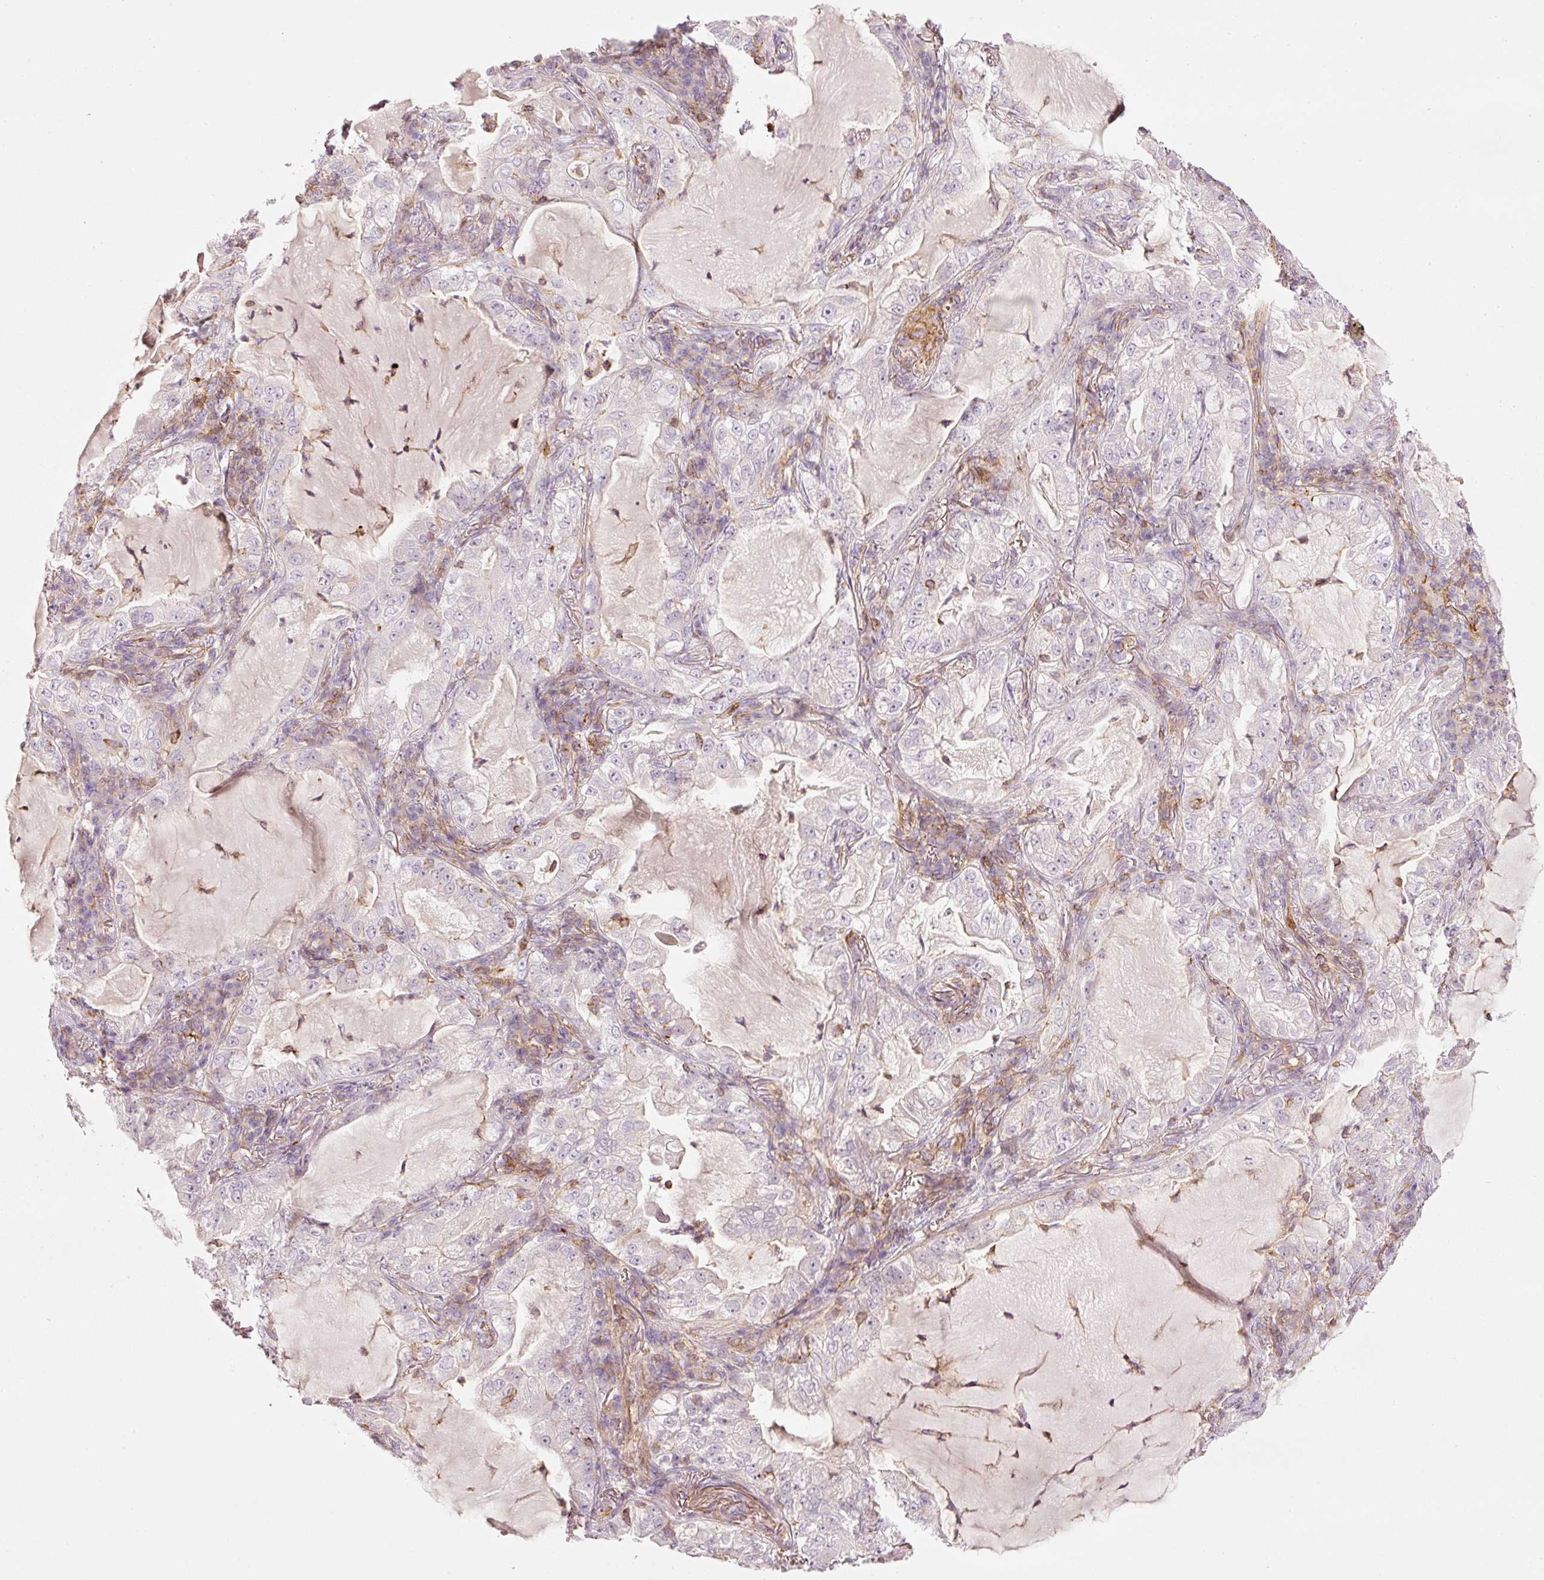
{"staining": {"intensity": "negative", "quantity": "none", "location": "none"}, "tissue": "lung cancer", "cell_type": "Tumor cells", "image_type": "cancer", "snomed": [{"axis": "morphology", "description": "Adenocarcinoma, NOS"}, {"axis": "topography", "description": "Lung"}], "caption": "IHC of human lung adenocarcinoma shows no expression in tumor cells.", "gene": "SIPA1", "patient": {"sex": "female", "age": 73}}